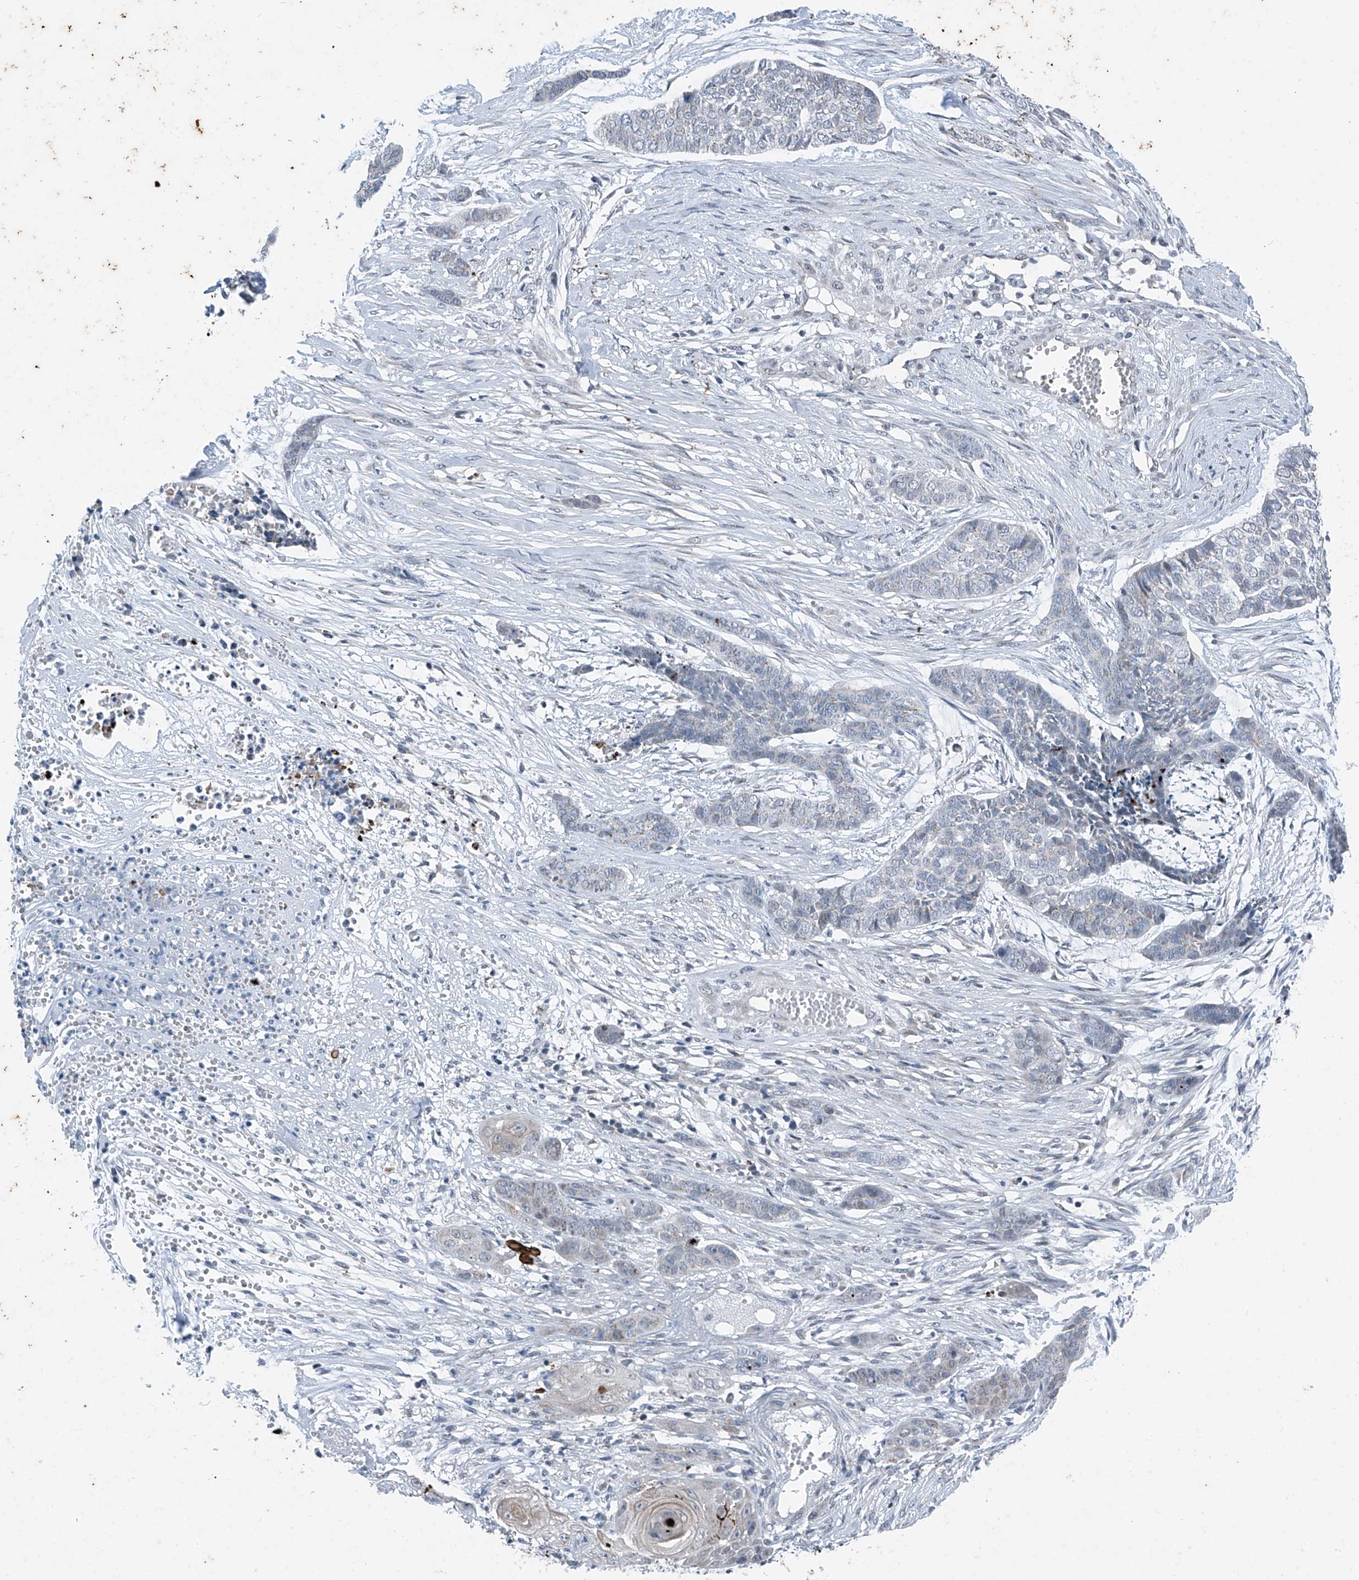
{"staining": {"intensity": "negative", "quantity": "none", "location": "none"}, "tissue": "skin cancer", "cell_type": "Tumor cells", "image_type": "cancer", "snomed": [{"axis": "morphology", "description": "Basal cell carcinoma"}, {"axis": "topography", "description": "Skin"}], "caption": "Skin basal cell carcinoma stained for a protein using immunohistochemistry (IHC) demonstrates no expression tumor cells.", "gene": "DYRK1B", "patient": {"sex": "female", "age": 64}}